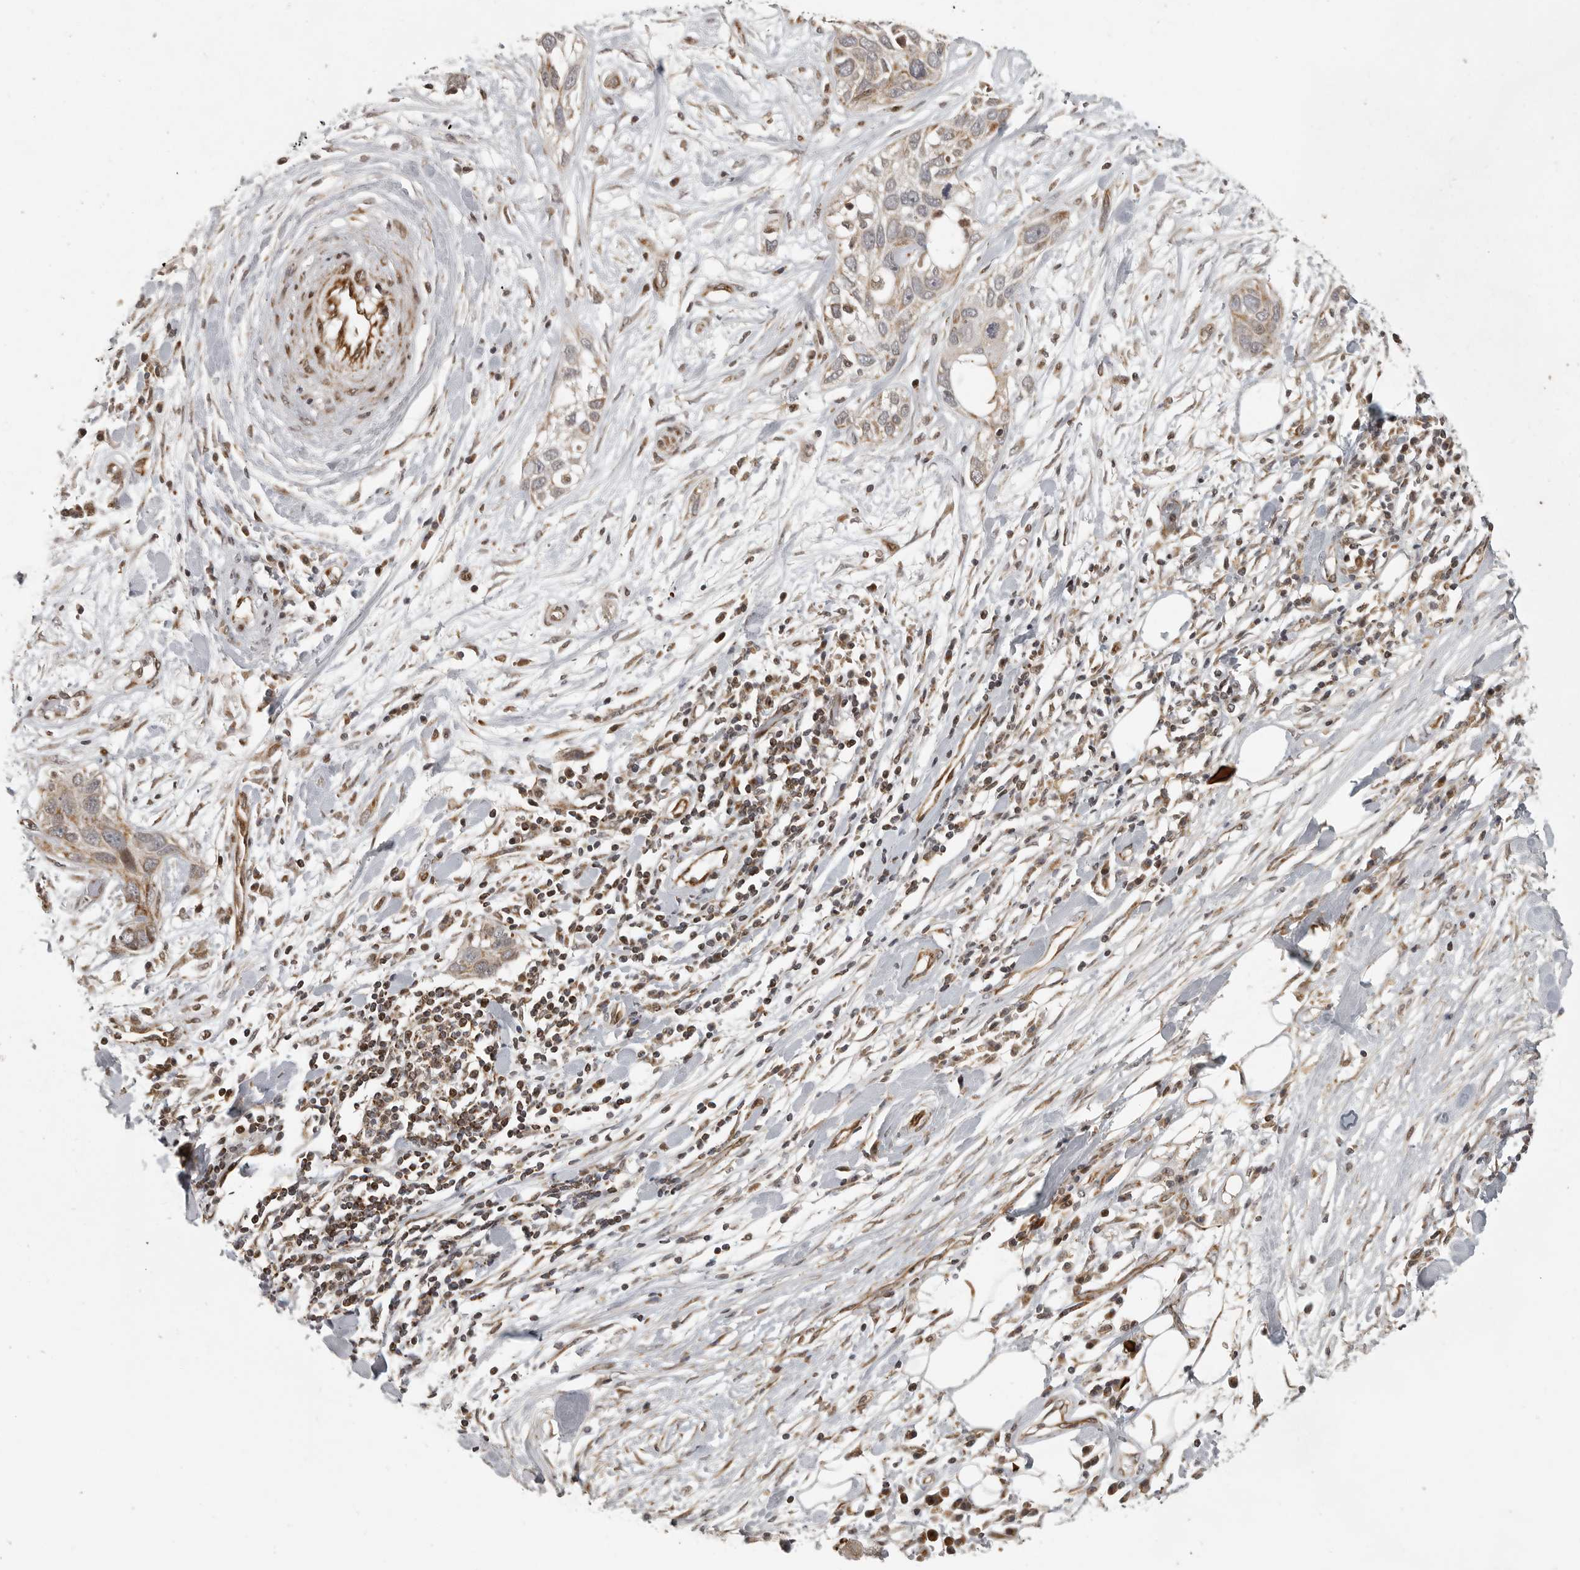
{"staining": {"intensity": "weak", "quantity": "25%-75%", "location": "cytoplasmic/membranous"}, "tissue": "pancreatic cancer", "cell_type": "Tumor cells", "image_type": "cancer", "snomed": [{"axis": "morphology", "description": "Adenocarcinoma, NOS"}, {"axis": "topography", "description": "Pancreas"}], "caption": "This histopathology image shows IHC staining of human pancreatic cancer, with low weak cytoplasmic/membranous staining in about 25%-75% of tumor cells.", "gene": "NARS2", "patient": {"sex": "female", "age": 60}}